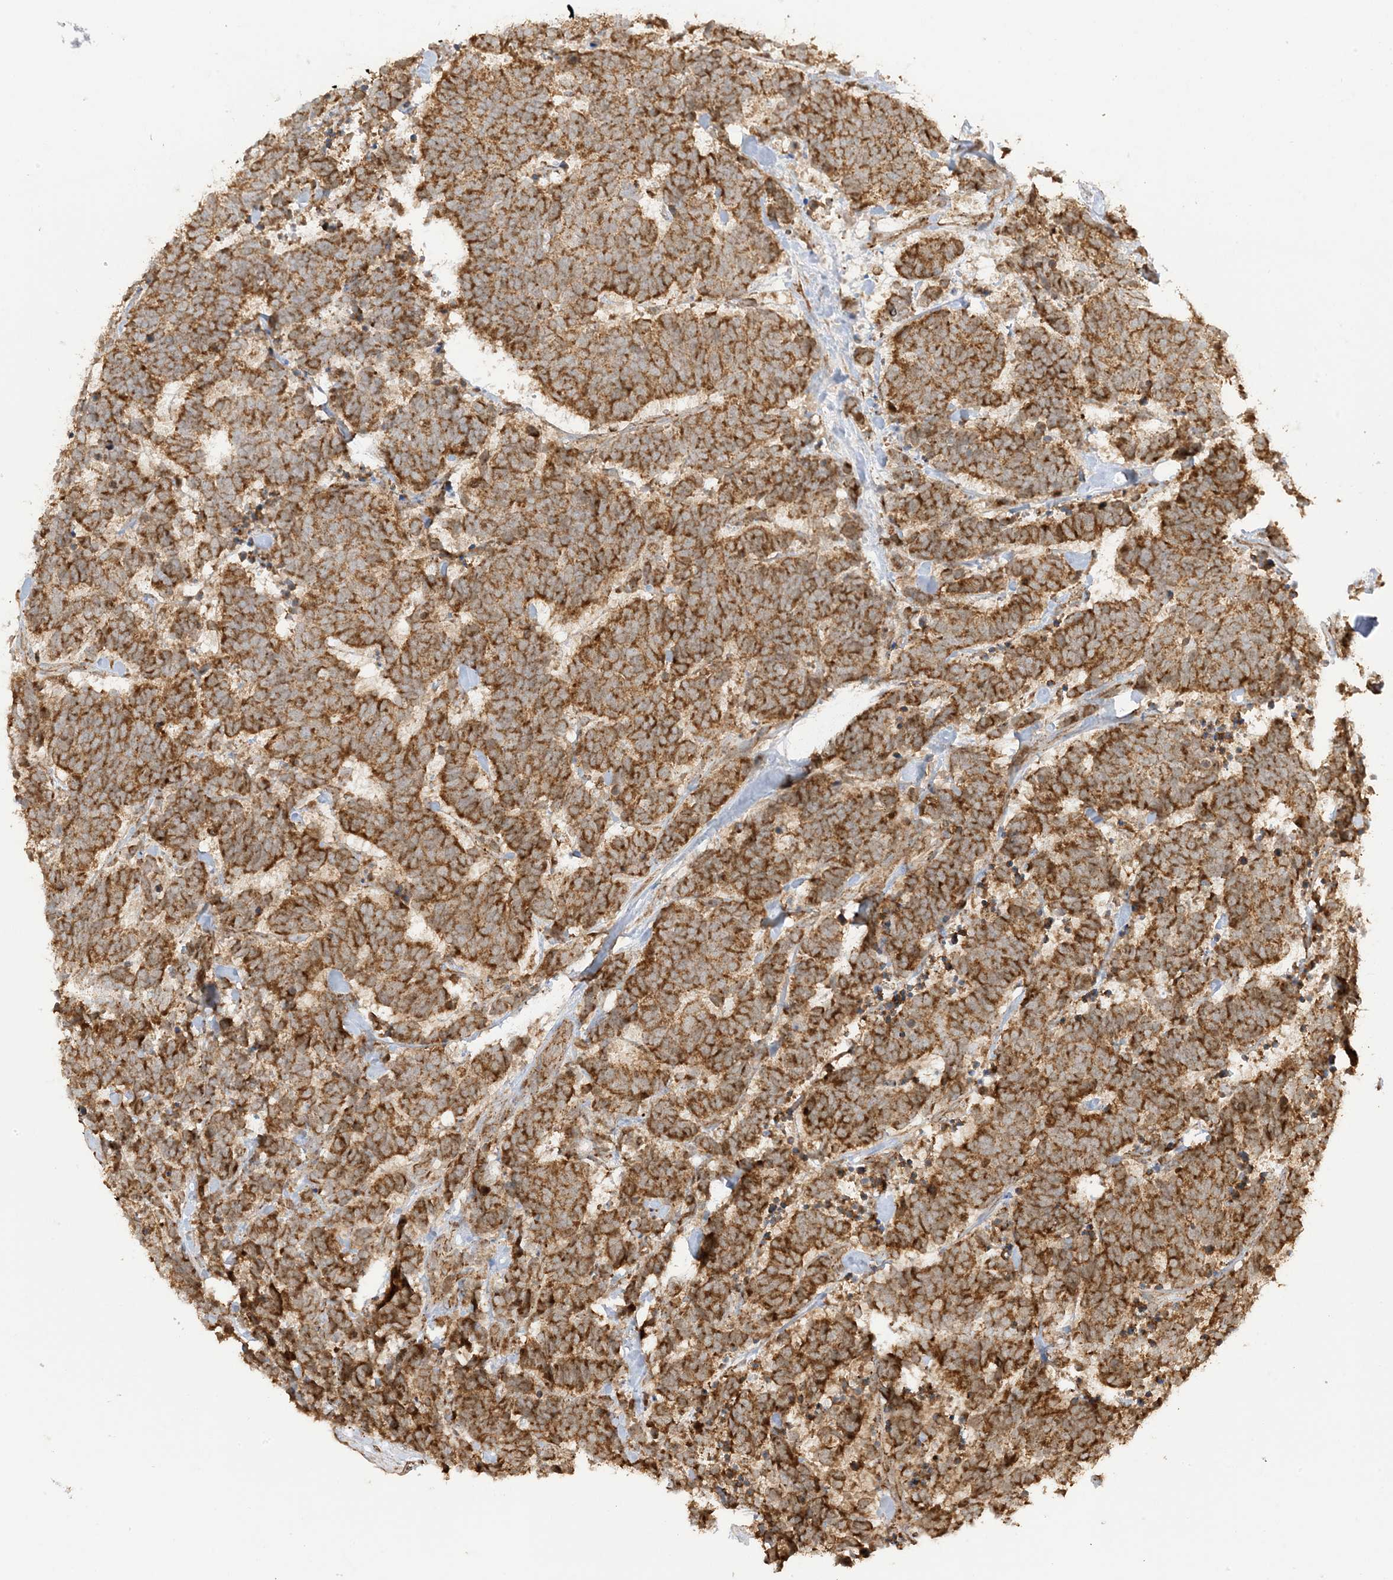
{"staining": {"intensity": "strong", "quantity": ">75%", "location": "cytoplasmic/membranous"}, "tissue": "carcinoid", "cell_type": "Tumor cells", "image_type": "cancer", "snomed": [{"axis": "morphology", "description": "Carcinoma, NOS"}, {"axis": "morphology", "description": "Carcinoid, malignant, NOS"}, {"axis": "topography", "description": "Urinary bladder"}], "caption": "DAB immunohistochemical staining of human carcinoid reveals strong cytoplasmic/membranous protein staining in approximately >75% of tumor cells.", "gene": "N4BP3", "patient": {"sex": "male", "age": 57}}